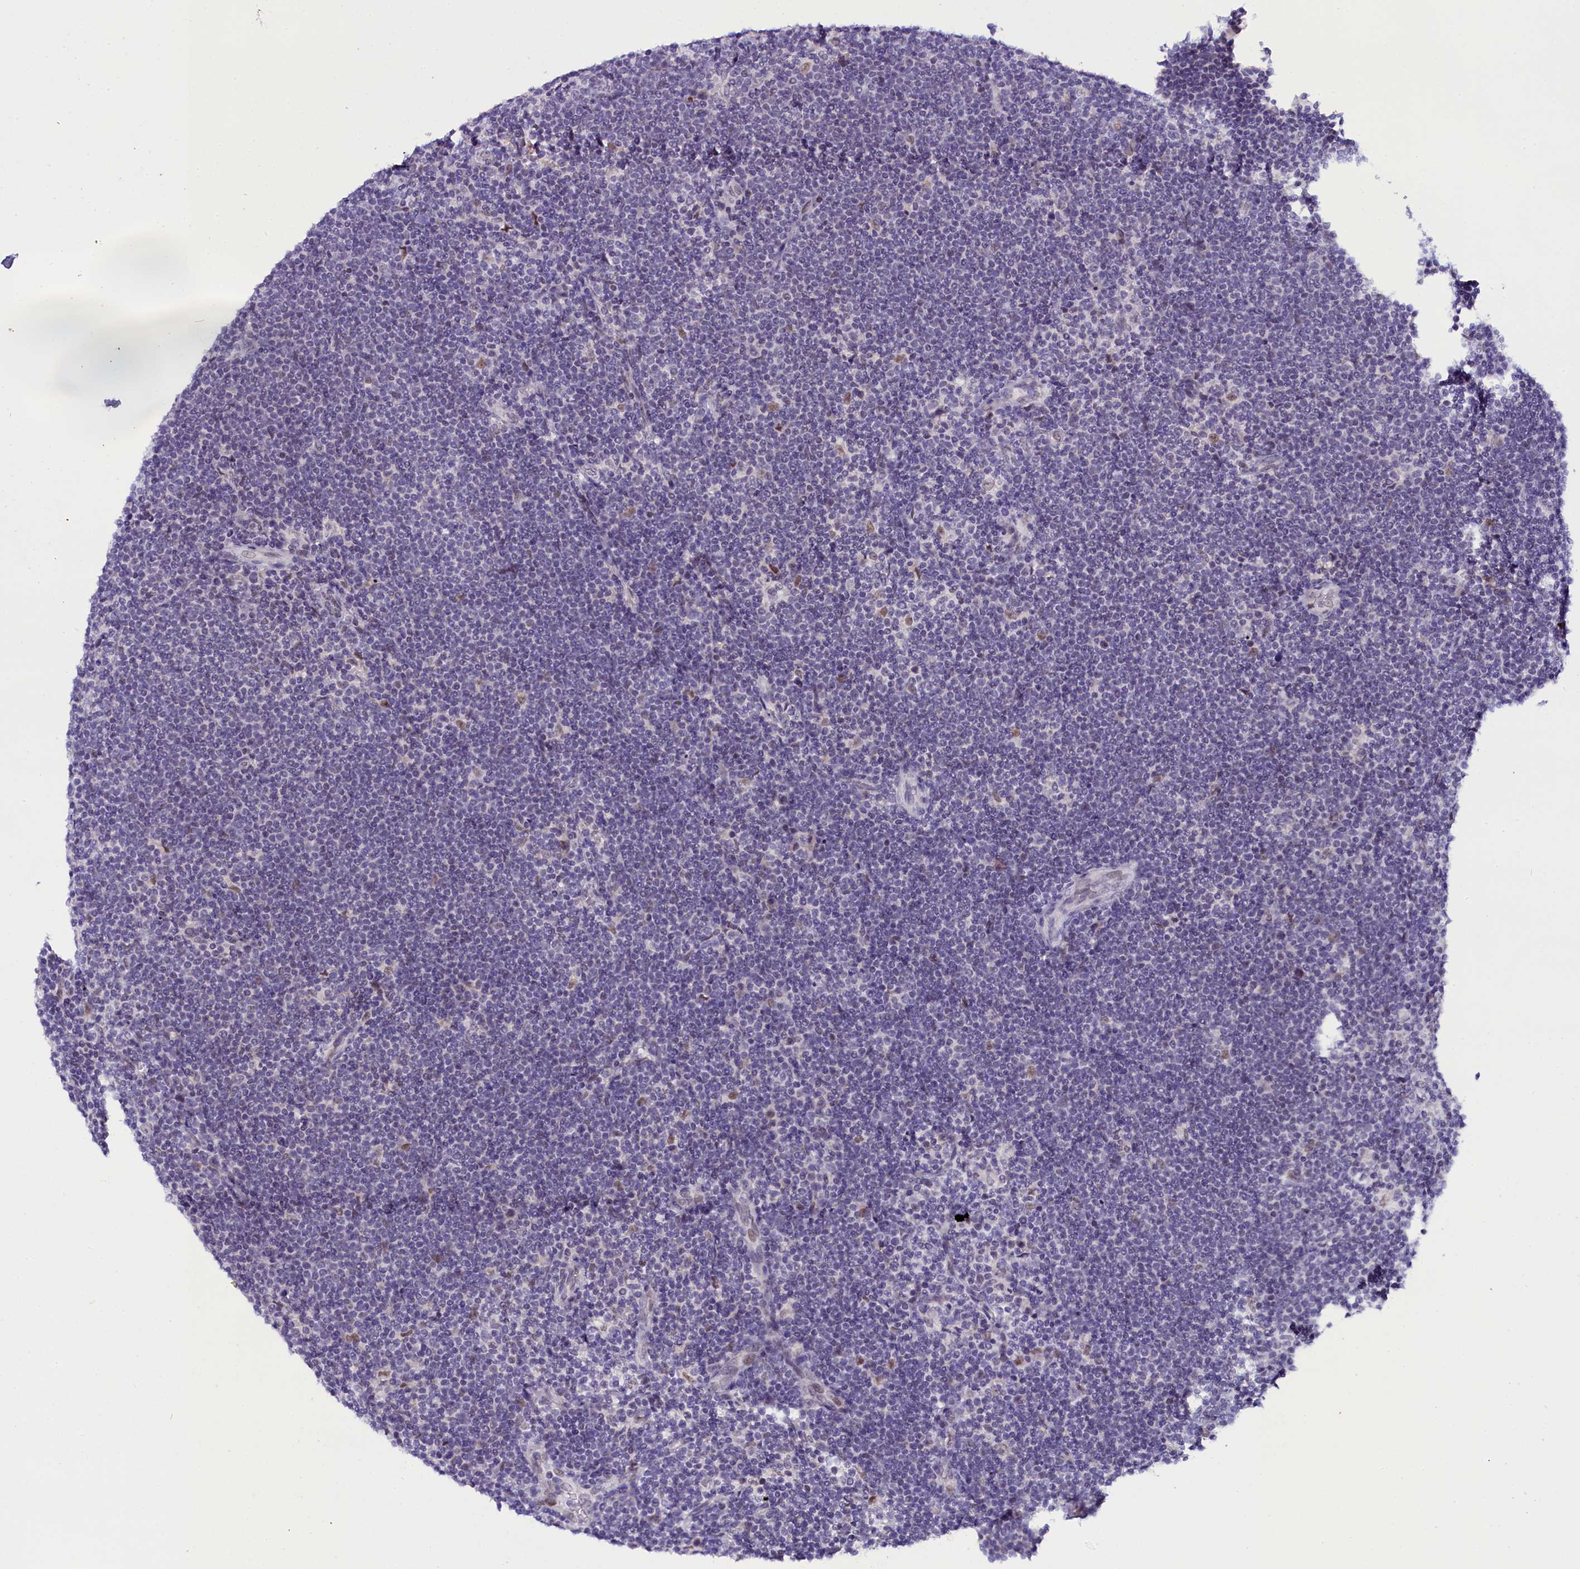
{"staining": {"intensity": "negative", "quantity": "none", "location": "none"}, "tissue": "lymphoma", "cell_type": "Tumor cells", "image_type": "cancer", "snomed": [{"axis": "morphology", "description": "Hodgkin's disease, NOS"}, {"axis": "topography", "description": "Lymph node"}], "caption": "This is an immunohistochemistry micrograph of human lymphoma. There is no expression in tumor cells.", "gene": "OSGEP", "patient": {"sex": "female", "age": 57}}